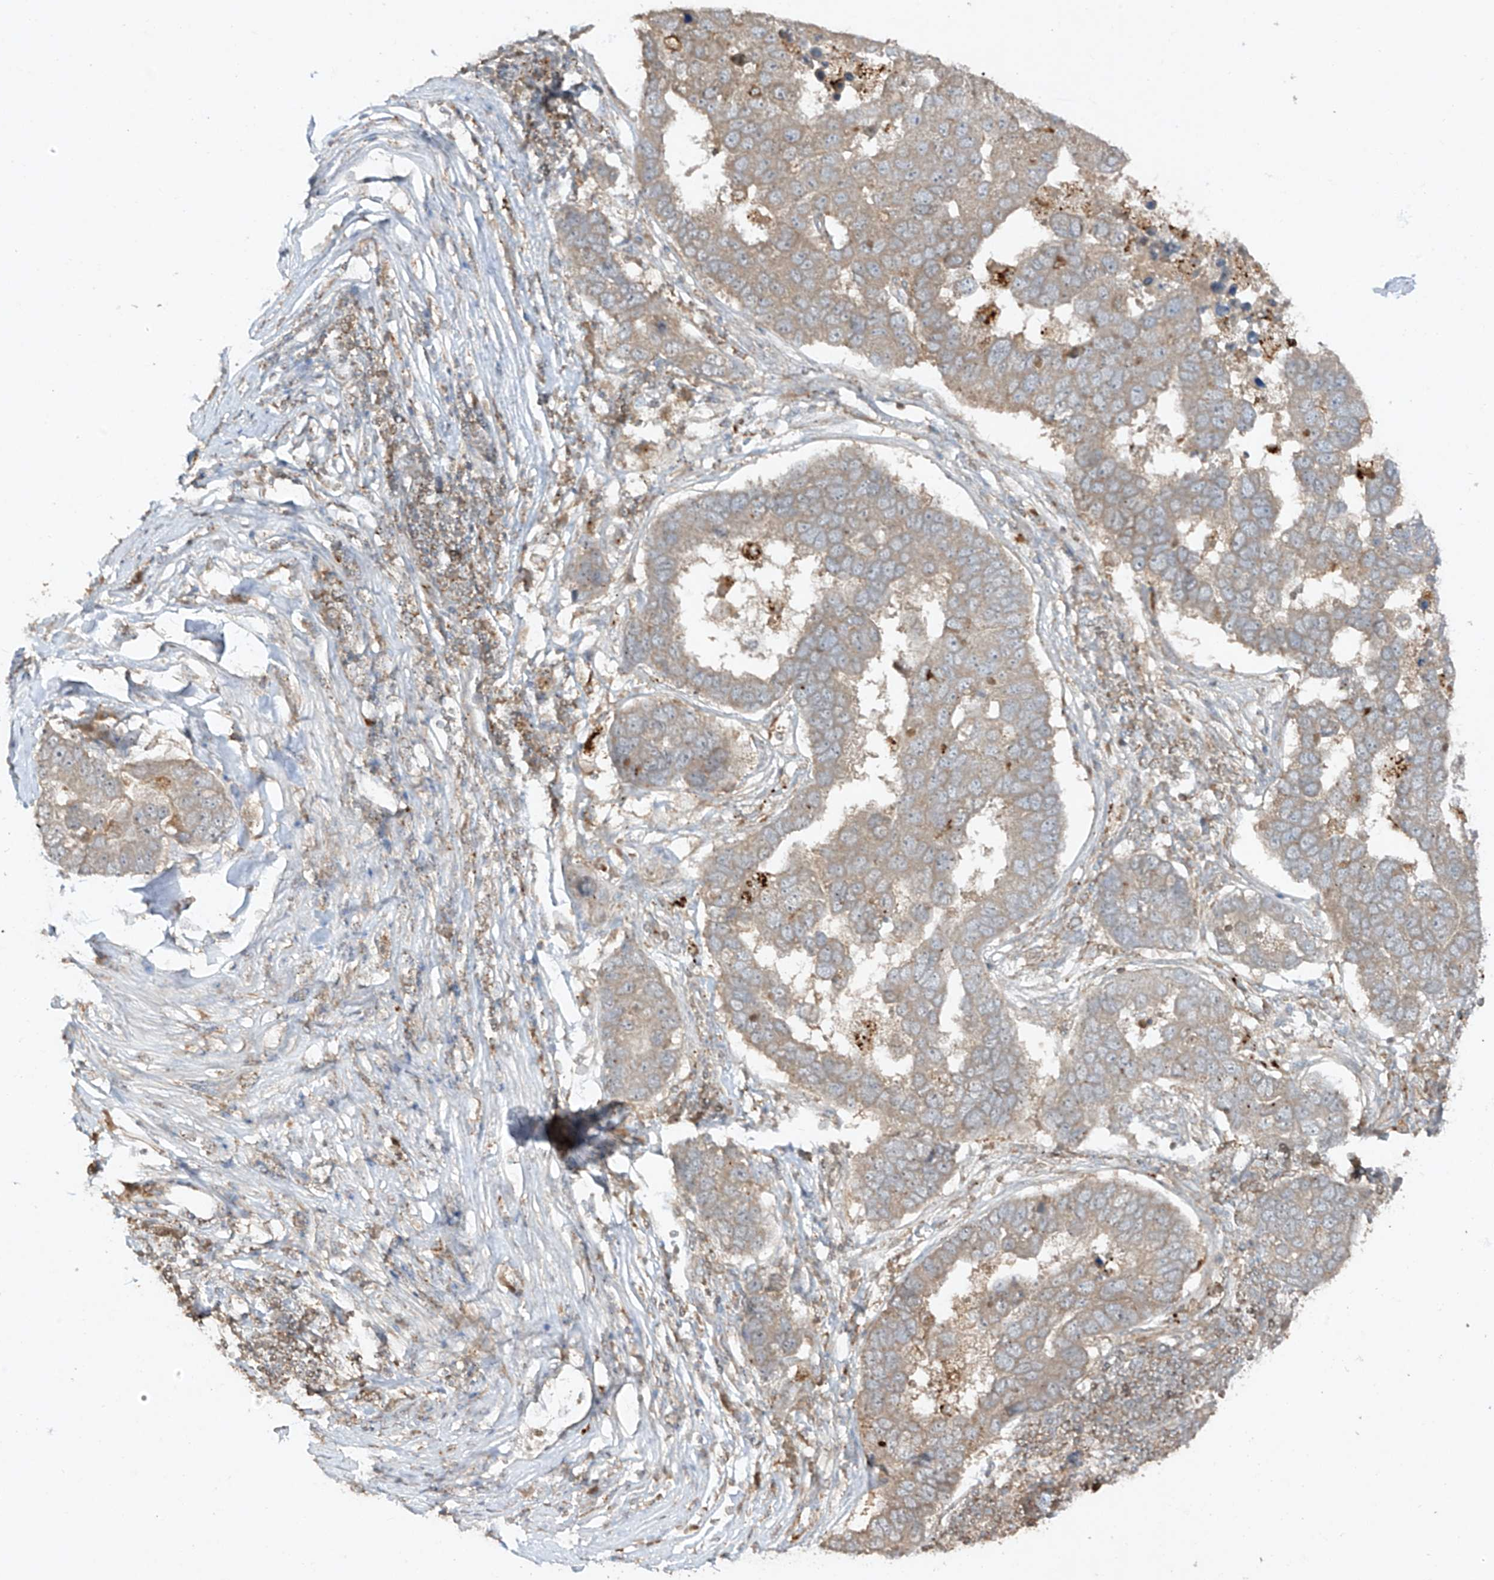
{"staining": {"intensity": "weak", "quantity": "25%-75%", "location": "cytoplasmic/membranous"}, "tissue": "pancreatic cancer", "cell_type": "Tumor cells", "image_type": "cancer", "snomed": [{"axis": "morphology", "description": "Adenocarcinoma, NOS"}, {"axis": "topography", "description": "Pancreas"}], "caption": "Protein analysis of pancreatic adenocarcinoma tissue shows weak cytoplasmic/membranous positivity in about 25%-75% of tumor cells.", "gene": "LDAH", "patient": {"sex": "female", "age": 61}}